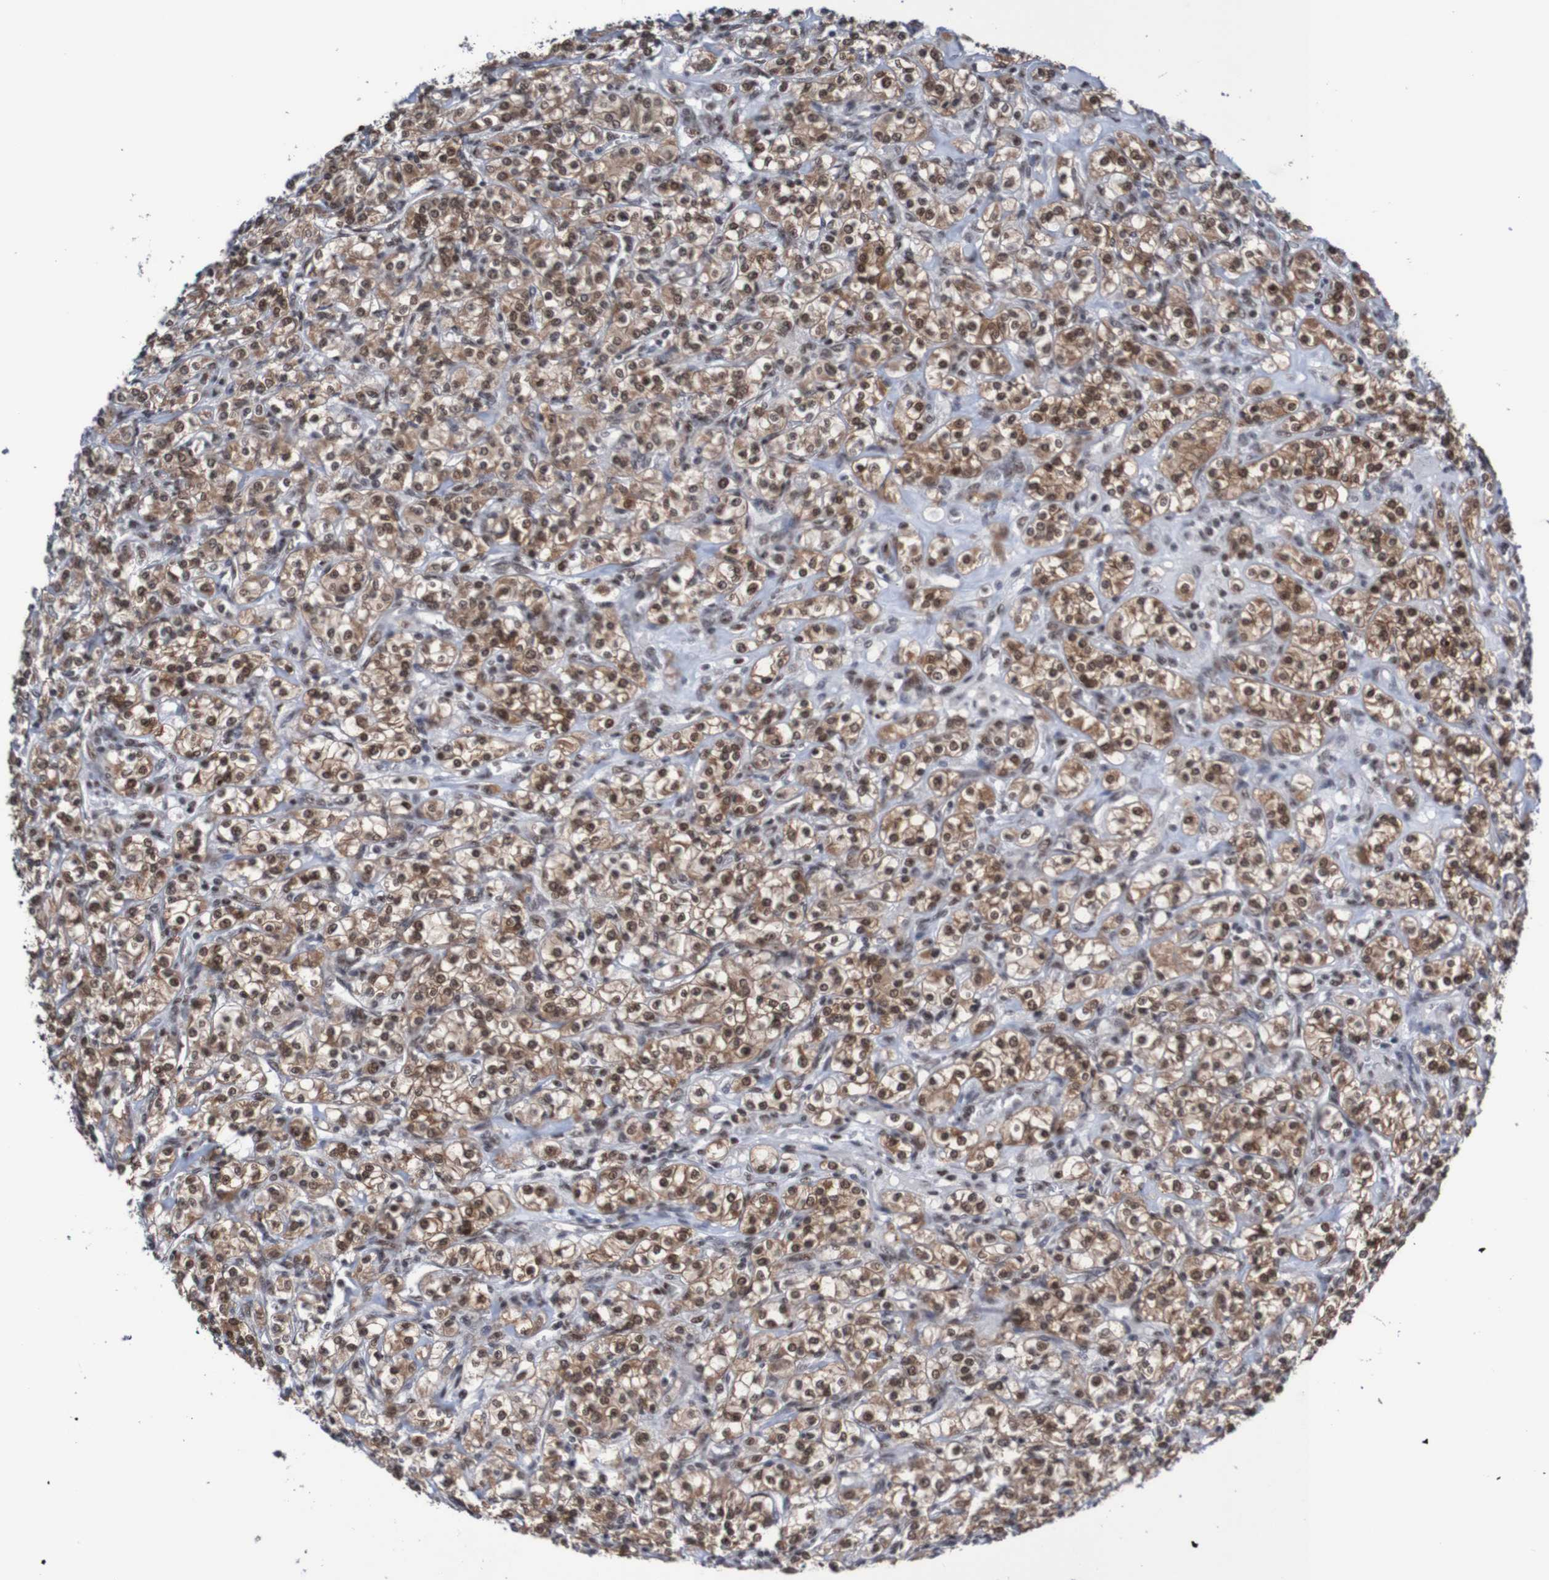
{"staining": {"intensity": "moderate", "quantity": ">75%", "location": "cytoplasmic/membranous,nuclear"}, "tissue": "renal cancer", "cell_type": "Tumor cells", "image_type": "cancer", "snomed": [{"axis": "morphology", "description": "Adenocarcinoma, NOS"}, {"axis": "topography", "description": "Kidney"}], "caption": "A histopathology image showing moderate cytoplasmic/membranous and nuclear staining in approximately >75% of tumor cells in adenocarcinoma (renal), as visualized by brown immunohistochemical staining.", "gene": "CDC5L", "patient": {"sex": "male", "age": 77}}